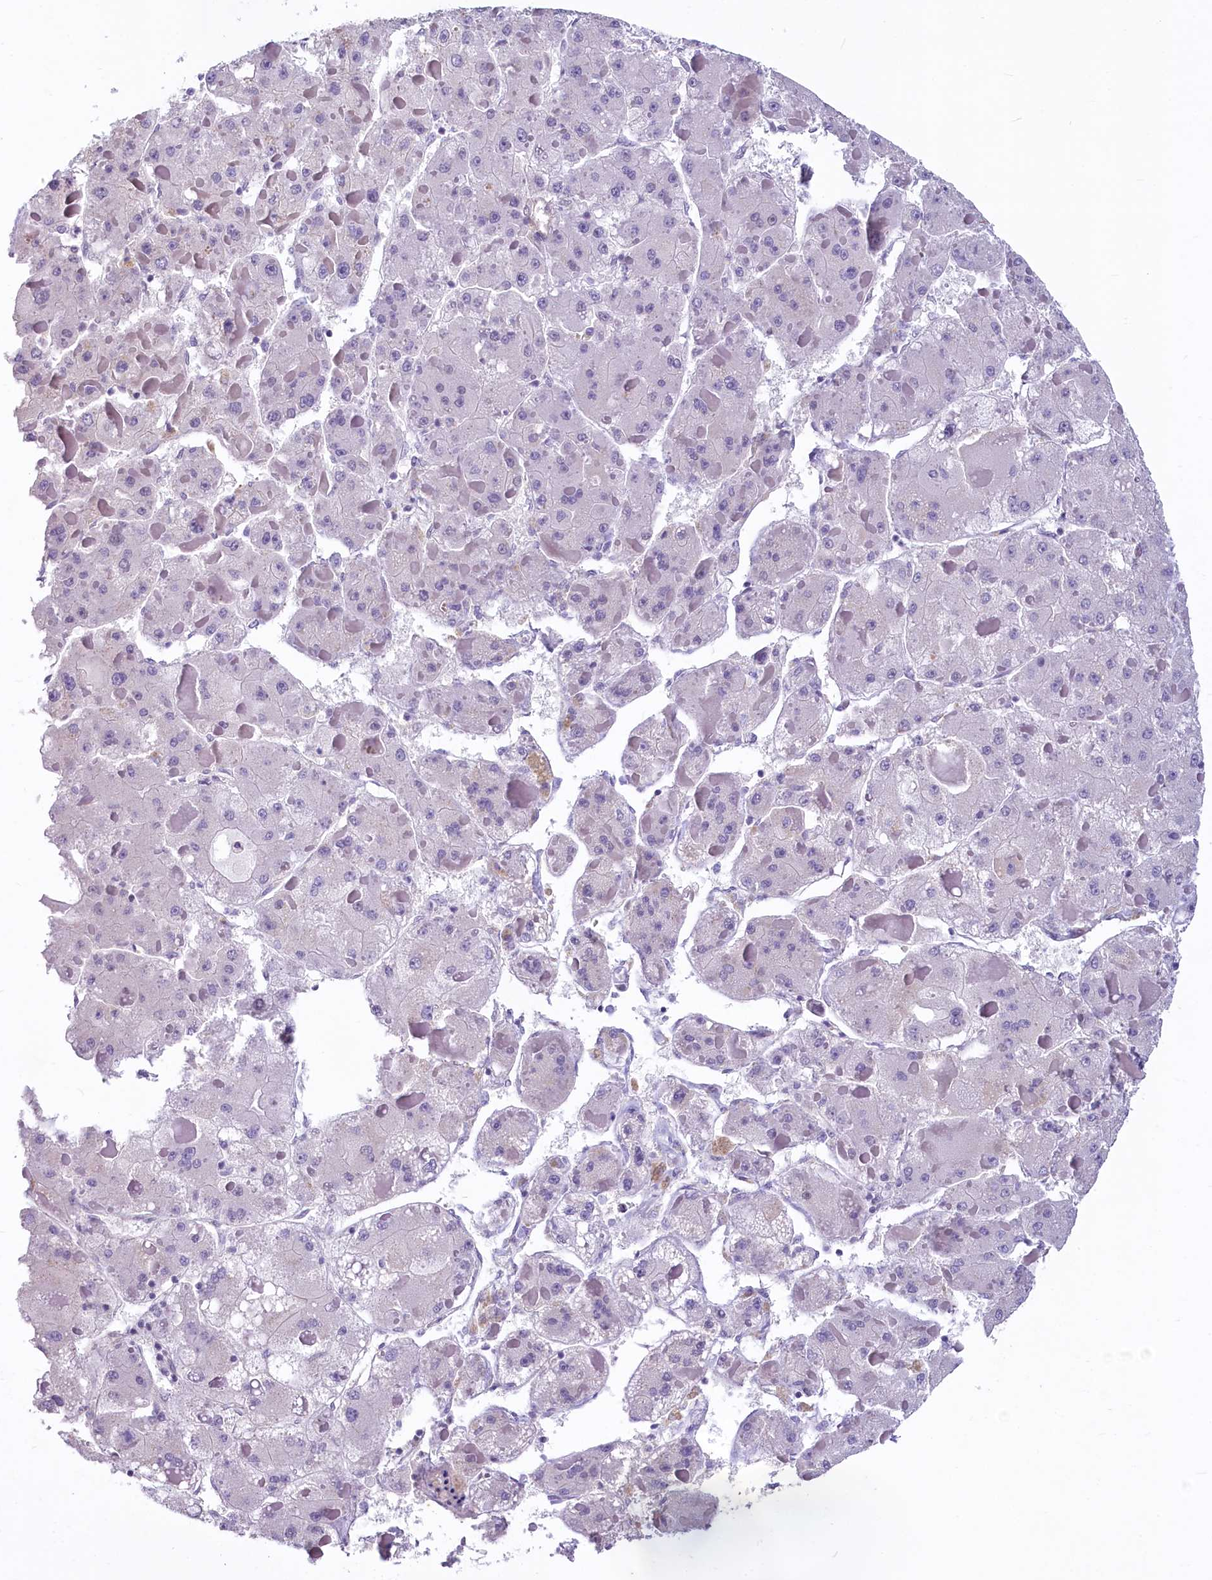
{"staining": {"intensity": "negative", "quantity": "none", "location": "none"}, "tissue": "liver cancer", "cell_type": "Tumor cells", "image_type": "cancer", "snomed": [{"axis": "morphology", "description": "Carcinoma, Hepatocellular, NOS"}, {"axis": "topography", "description": "Liver"}], "caption": "Tumor cells show no significant positivity in liver cancer (hepatocellular carcinoma).", "gene": "PROCR", "patient": {"sex": "female", "age": 73}}